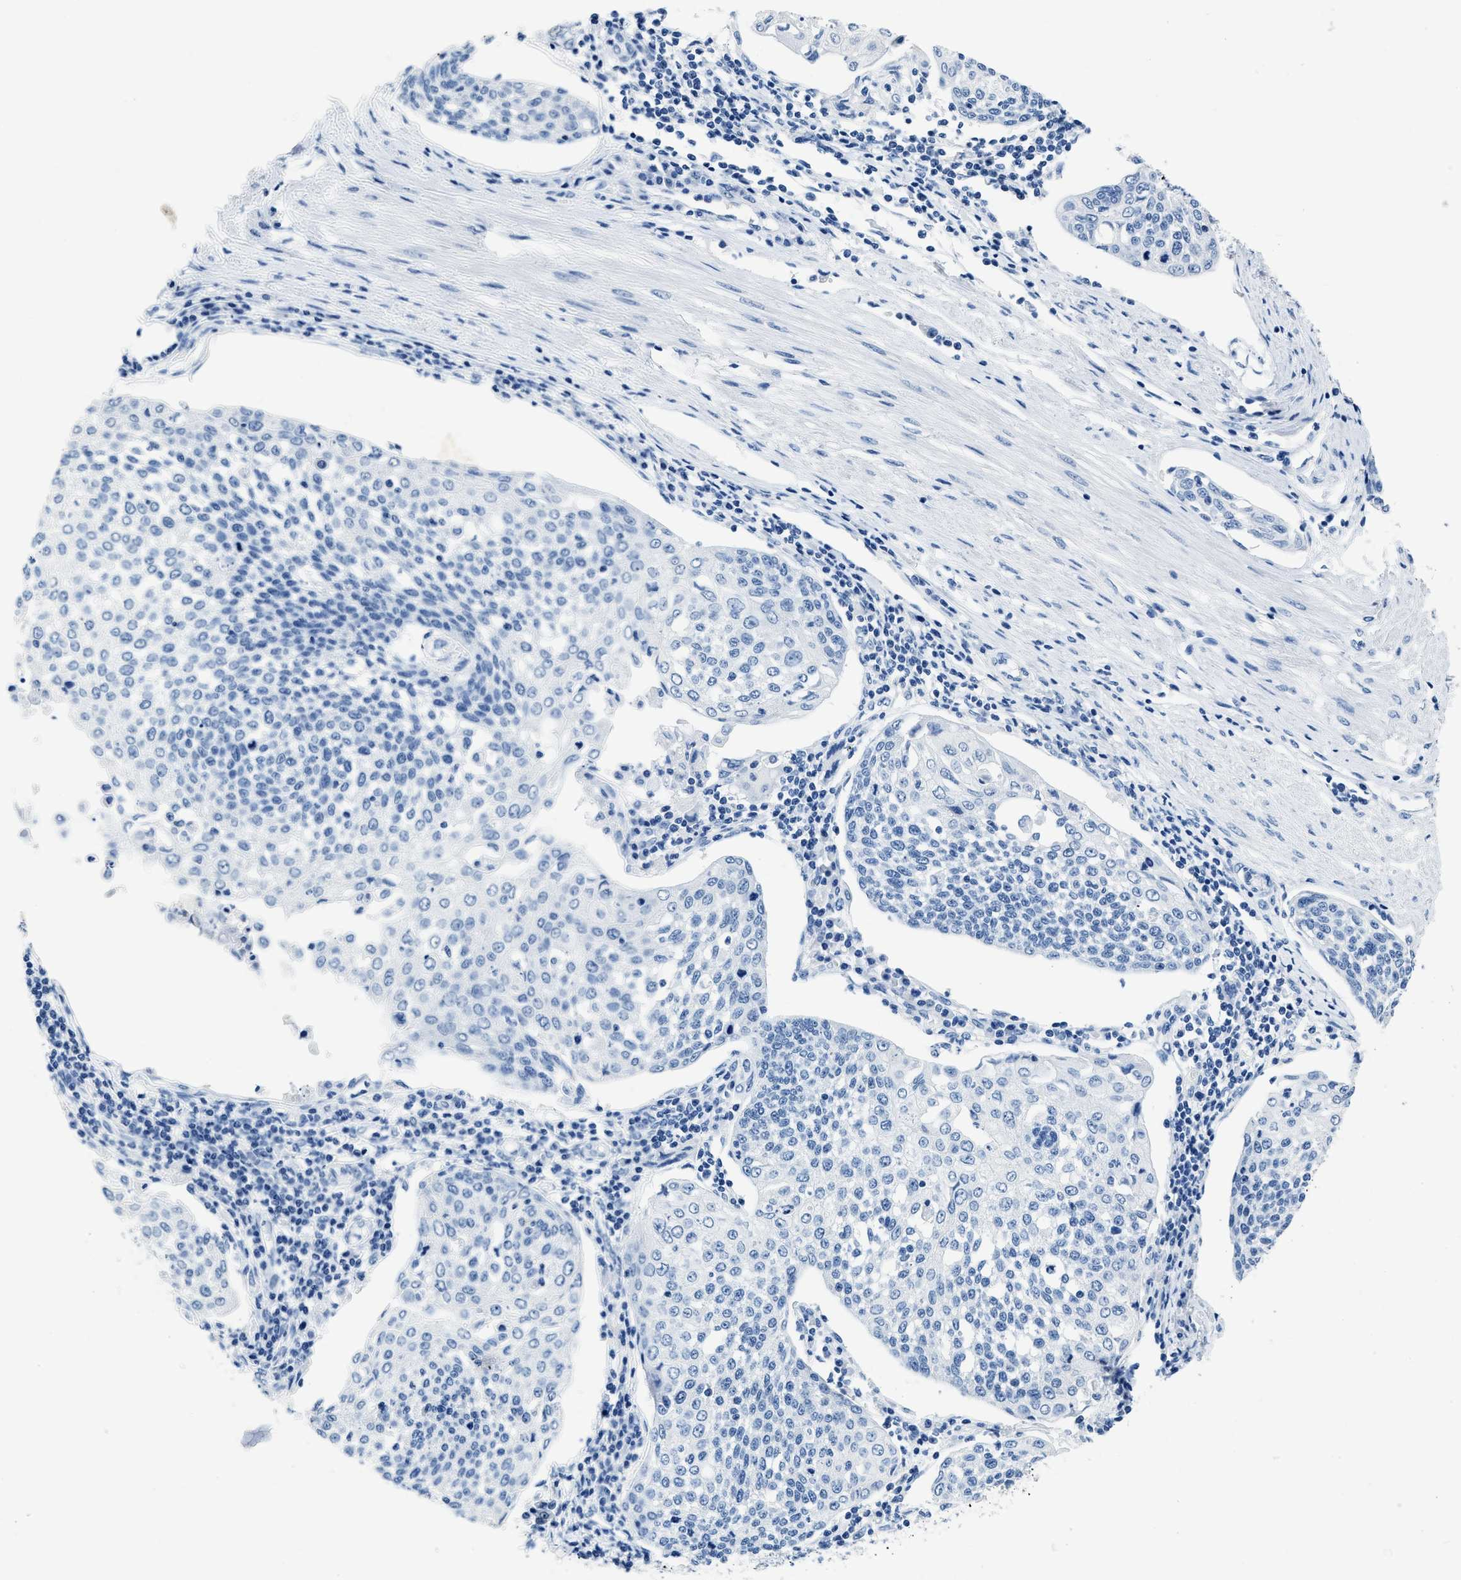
{"staining": {"intensity": "negative", "quantity": "none", "location": "none"}, "tissue": "cervical cancer", "cell_type": "Tumor cells", "image_type": "cancer", "snomed": [{"axis": "morphology", "description": "Squamous cell carcinoma, NOS"}, {"axis": "topography", "description": "Cervix"}], "caption": "Immunohistochemistry of cervical cancer (squamous cell carcinoma) demonstrates no expression in tumor cells.", "gene": "NFATC2", "patient": {"sex": "female", "age": 34}}